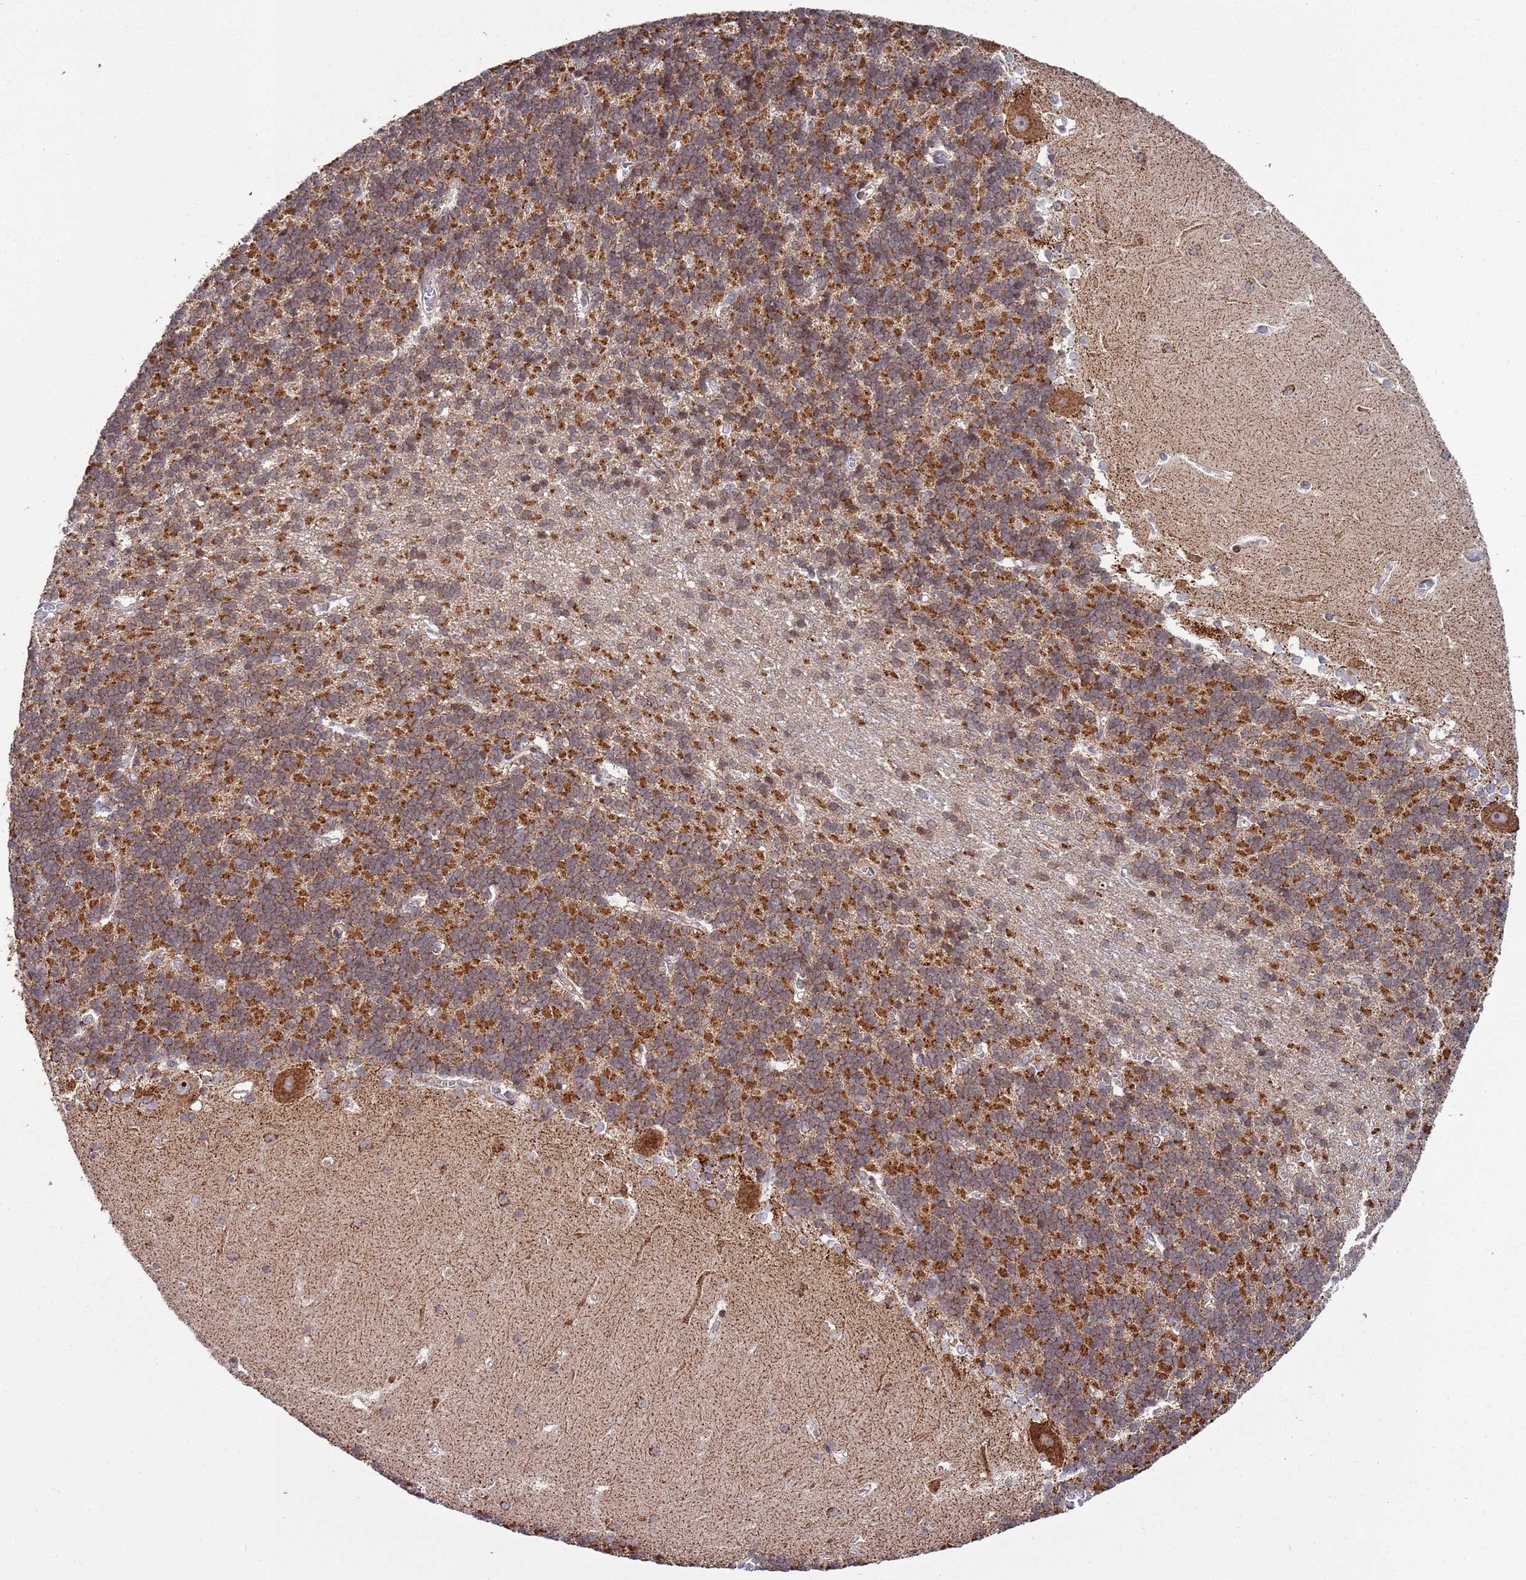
{"staining": {"intensity": "strong", "quantity": "25%-75%", "location": "cytoplasmic/membranous"}, "tissue": "cerebellum", "cell_type": "Cells in granular layer", "image_type": "normal", "snomed": [{"axis": "morphology", "description": "Normal tissue, NOS"}, {"axis": "topography", "description": "Cerebellum"}], "caption": "Strong cytoplasmic/membranous expression is identified in about 25%-75% of cells in granular layer in benign cerebellum. Using DAB (brown) and hematoxylin (blue) stains, captured at high magnification using brightfield microscopy.", "gene": "RCOR2", "patient": {"sex": "male", "age": 37}}